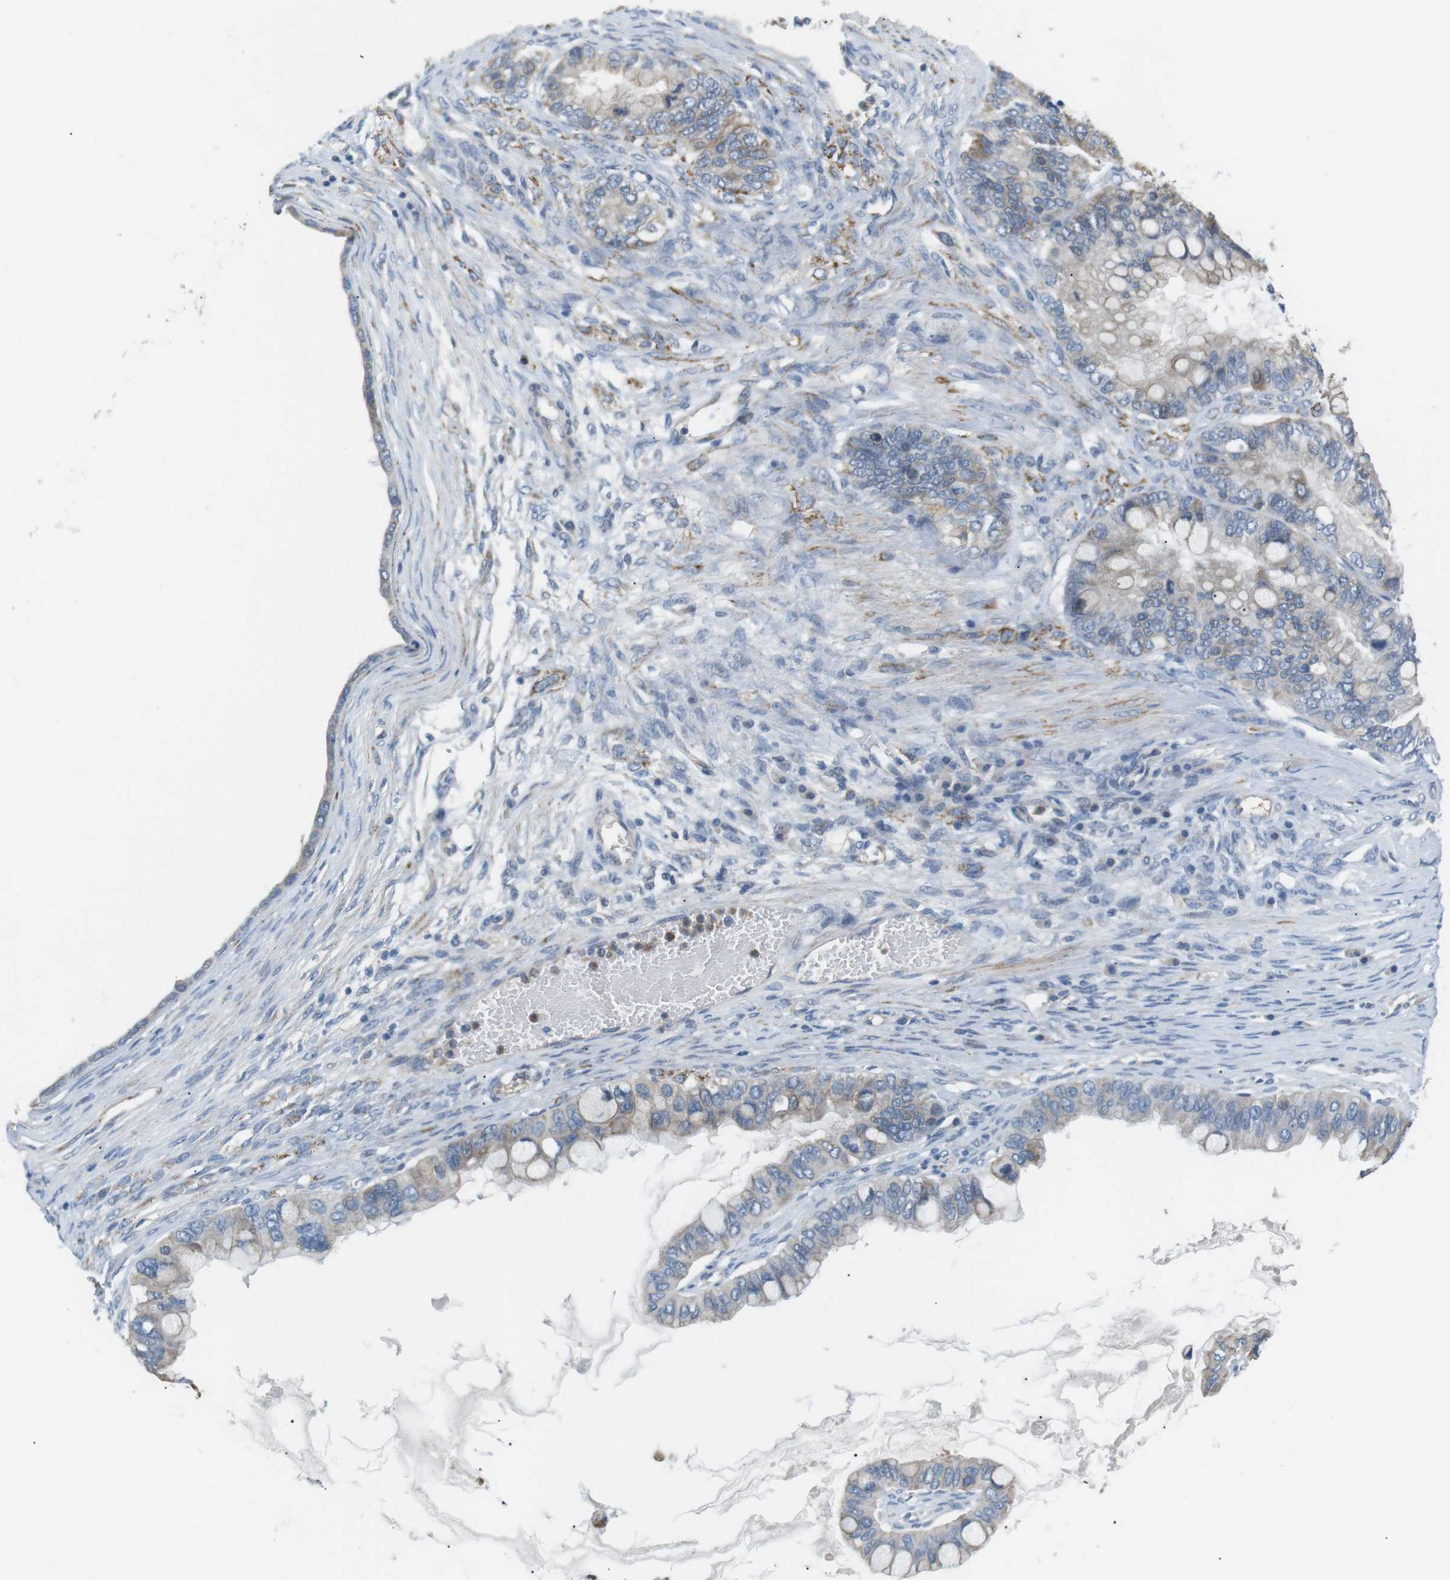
{"staining": {"intensity": "weak", "quantity": "25%-75%", "location": "cytoplasmic/membranous"}, "tissue": "ovarian cancer", "cell_type": "Tumor cells", "image_type": "cancer", "snomed": [{"axis": "morphology", "description": "Cystadenocarcinoma, mucinous, NOS"}, {"axis": "topography", "description": "Ovary"}], "caption": "Immunohistochemistry (IHC) histopathology image of mucinous cystadenocarcinoma (ovarian) stained for a protein (brown), which shows low levels of weak cytoplasmic/membranous expression in approximately 25%-75% of tumor cells.", "gene": "CD300E", "patient": {"sex": "female", "age": 80}}